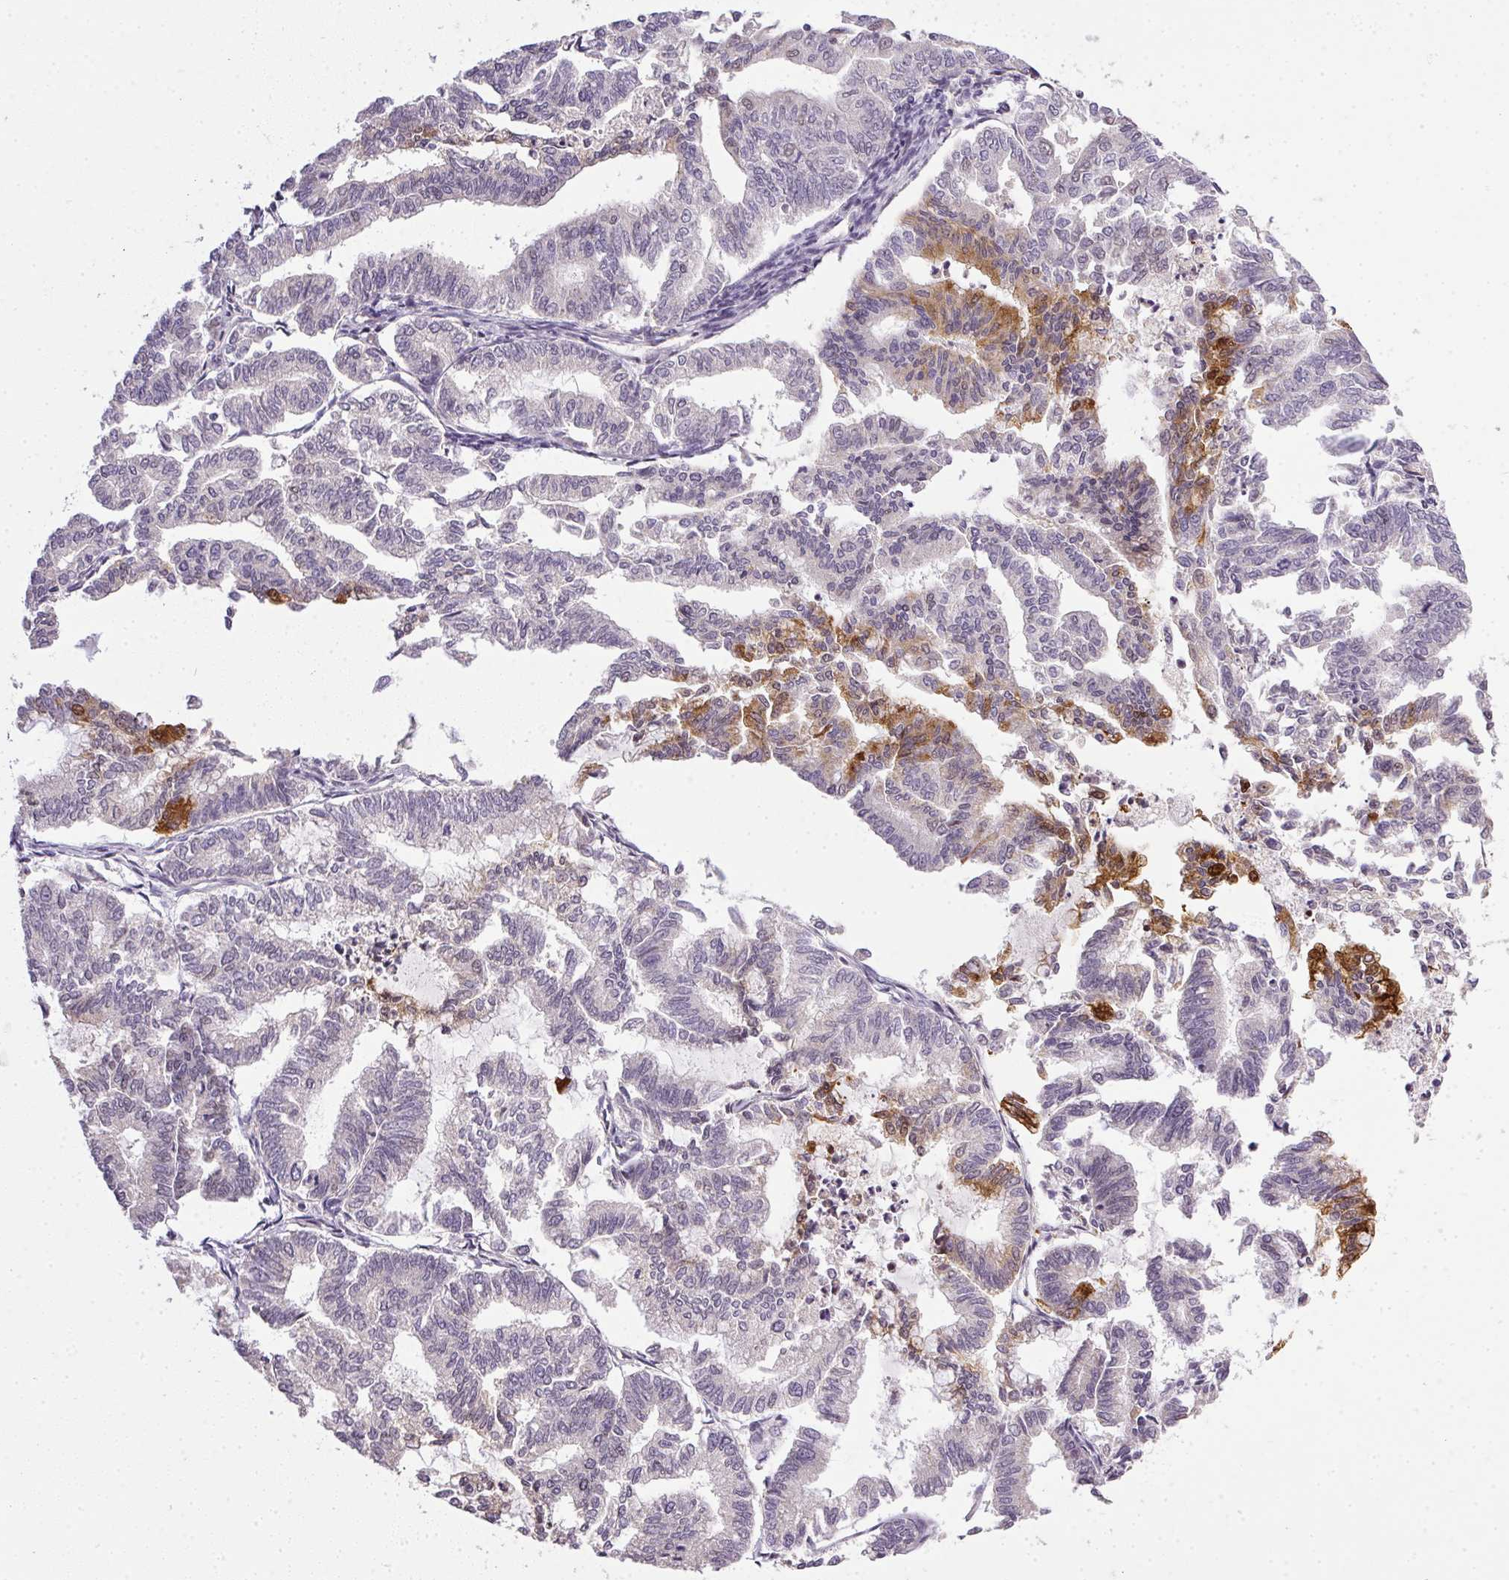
{"staining": {"intensity": "moderate", "quantity": "<25%", "location": "cytoplasmic/membranous"}, "tissue": "endometrial cancer", "cell_type": "Tumor cells", "image_type": "cancer", "snomed": [{"axis": "morphology", "description": "Adenocarcinoma, NOS"}, {"axis": "topography", "description": "Endometrium"}], "caption": "Brown immunohistochemical staining in human adenocarcinoma (endometrial) displays moderate cytoplasmic/membranous positivity in about <25% of tumor cells.", "gene": "PPP4R4", "patient": {"sex": "female", "age": 79}}